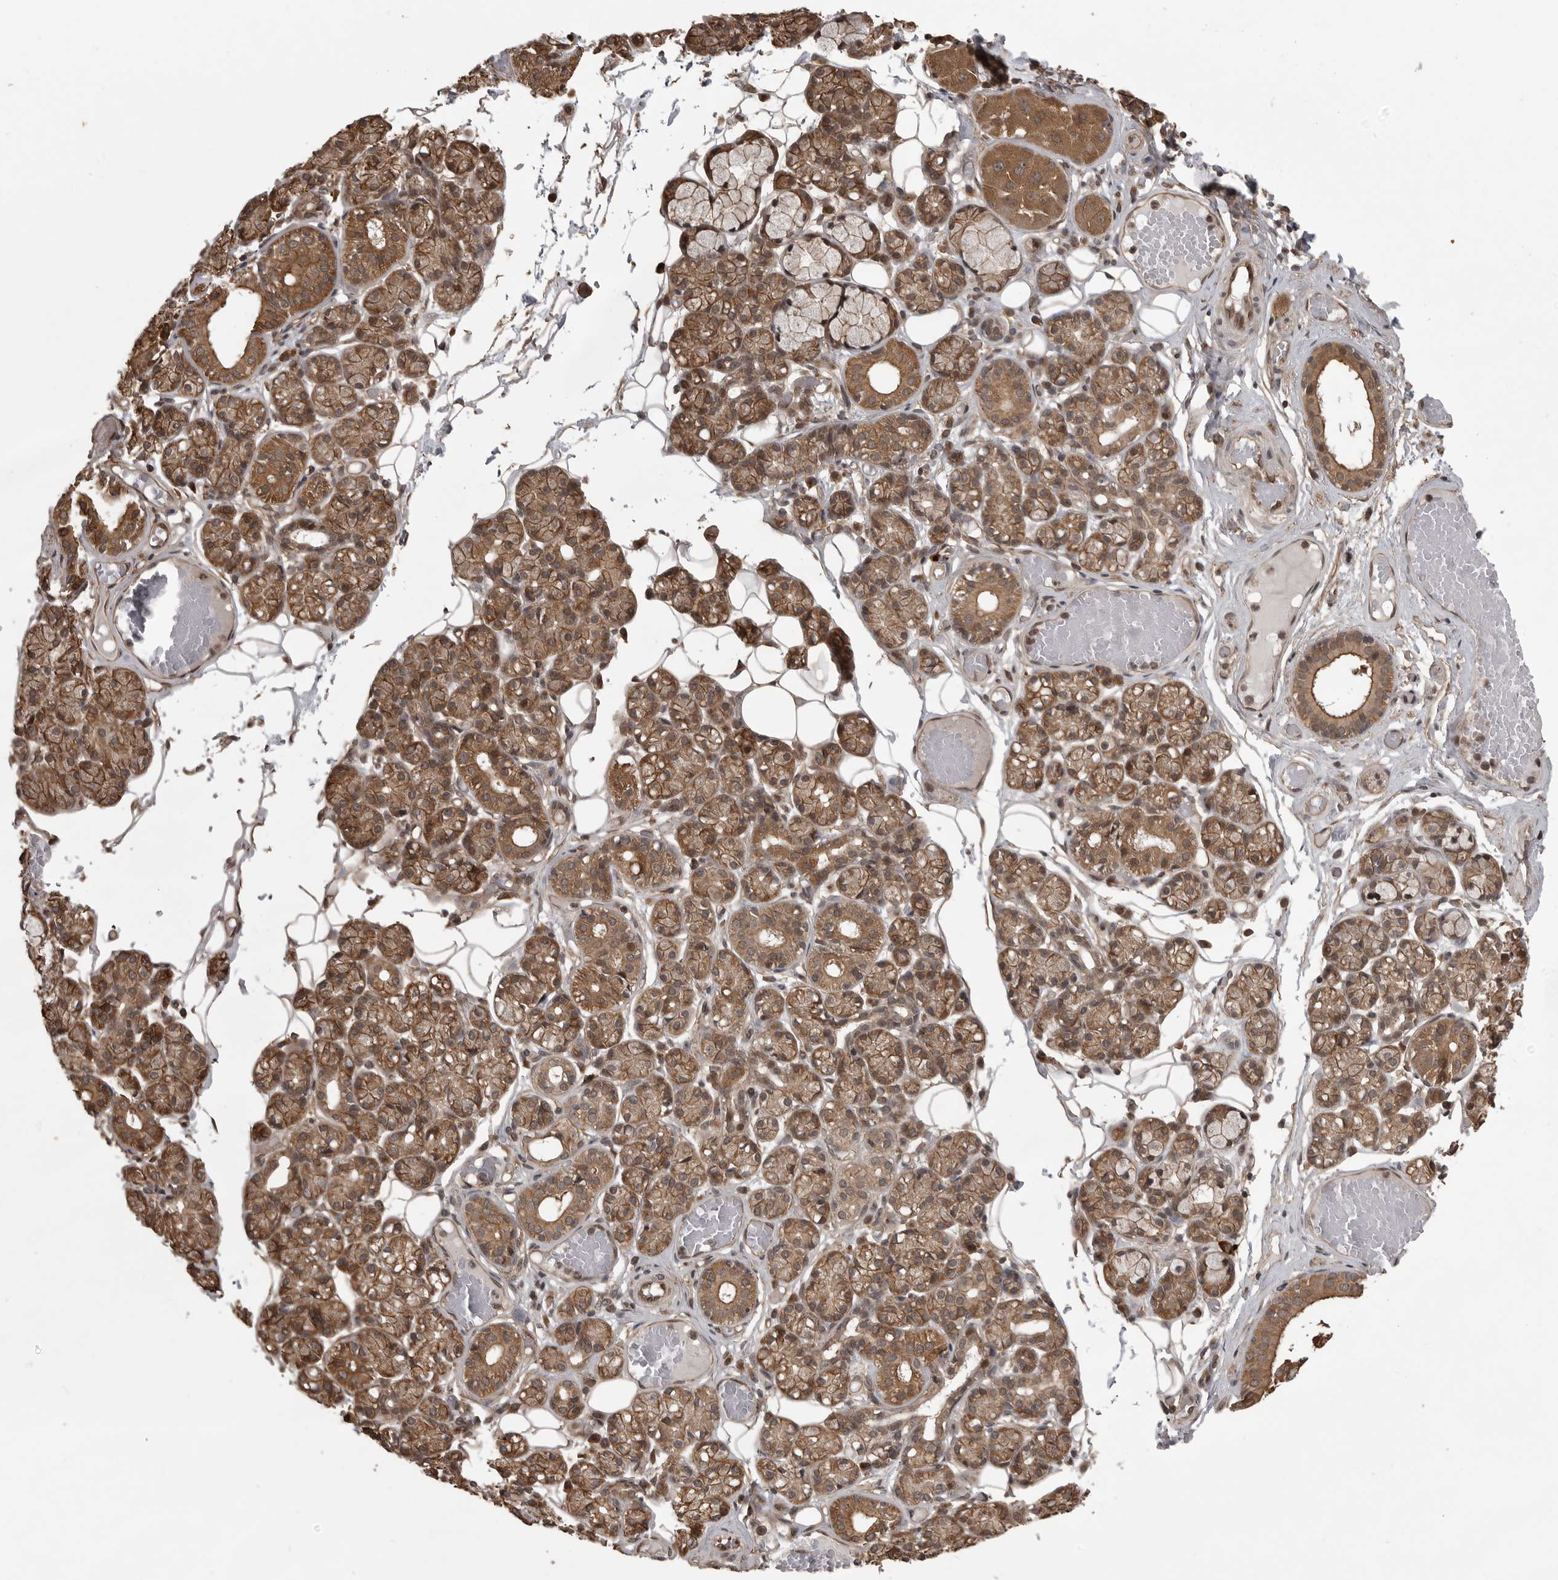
{"staining": {"intensity": "moderate", "quantity": ">75%", "location": "cytoplasmic/membranous"}, "tissue": "salivary gland", "cell_type": "Glandular cells", "image_type": "normal", "snomed": [{"axis": "morphology", "description": "Normal tissue, NOS"}, {"axis": "topography", "description": "Salivary gland"}], "caption": "Moderate cytoplasmic/membranous expression for a protein is seen in approximately >75% of glandular cells of normal salivary gland using immunohistochemistry (IHC).", "gene": "DNAJC8", "patient": {"sex": "male", "age": 63}}